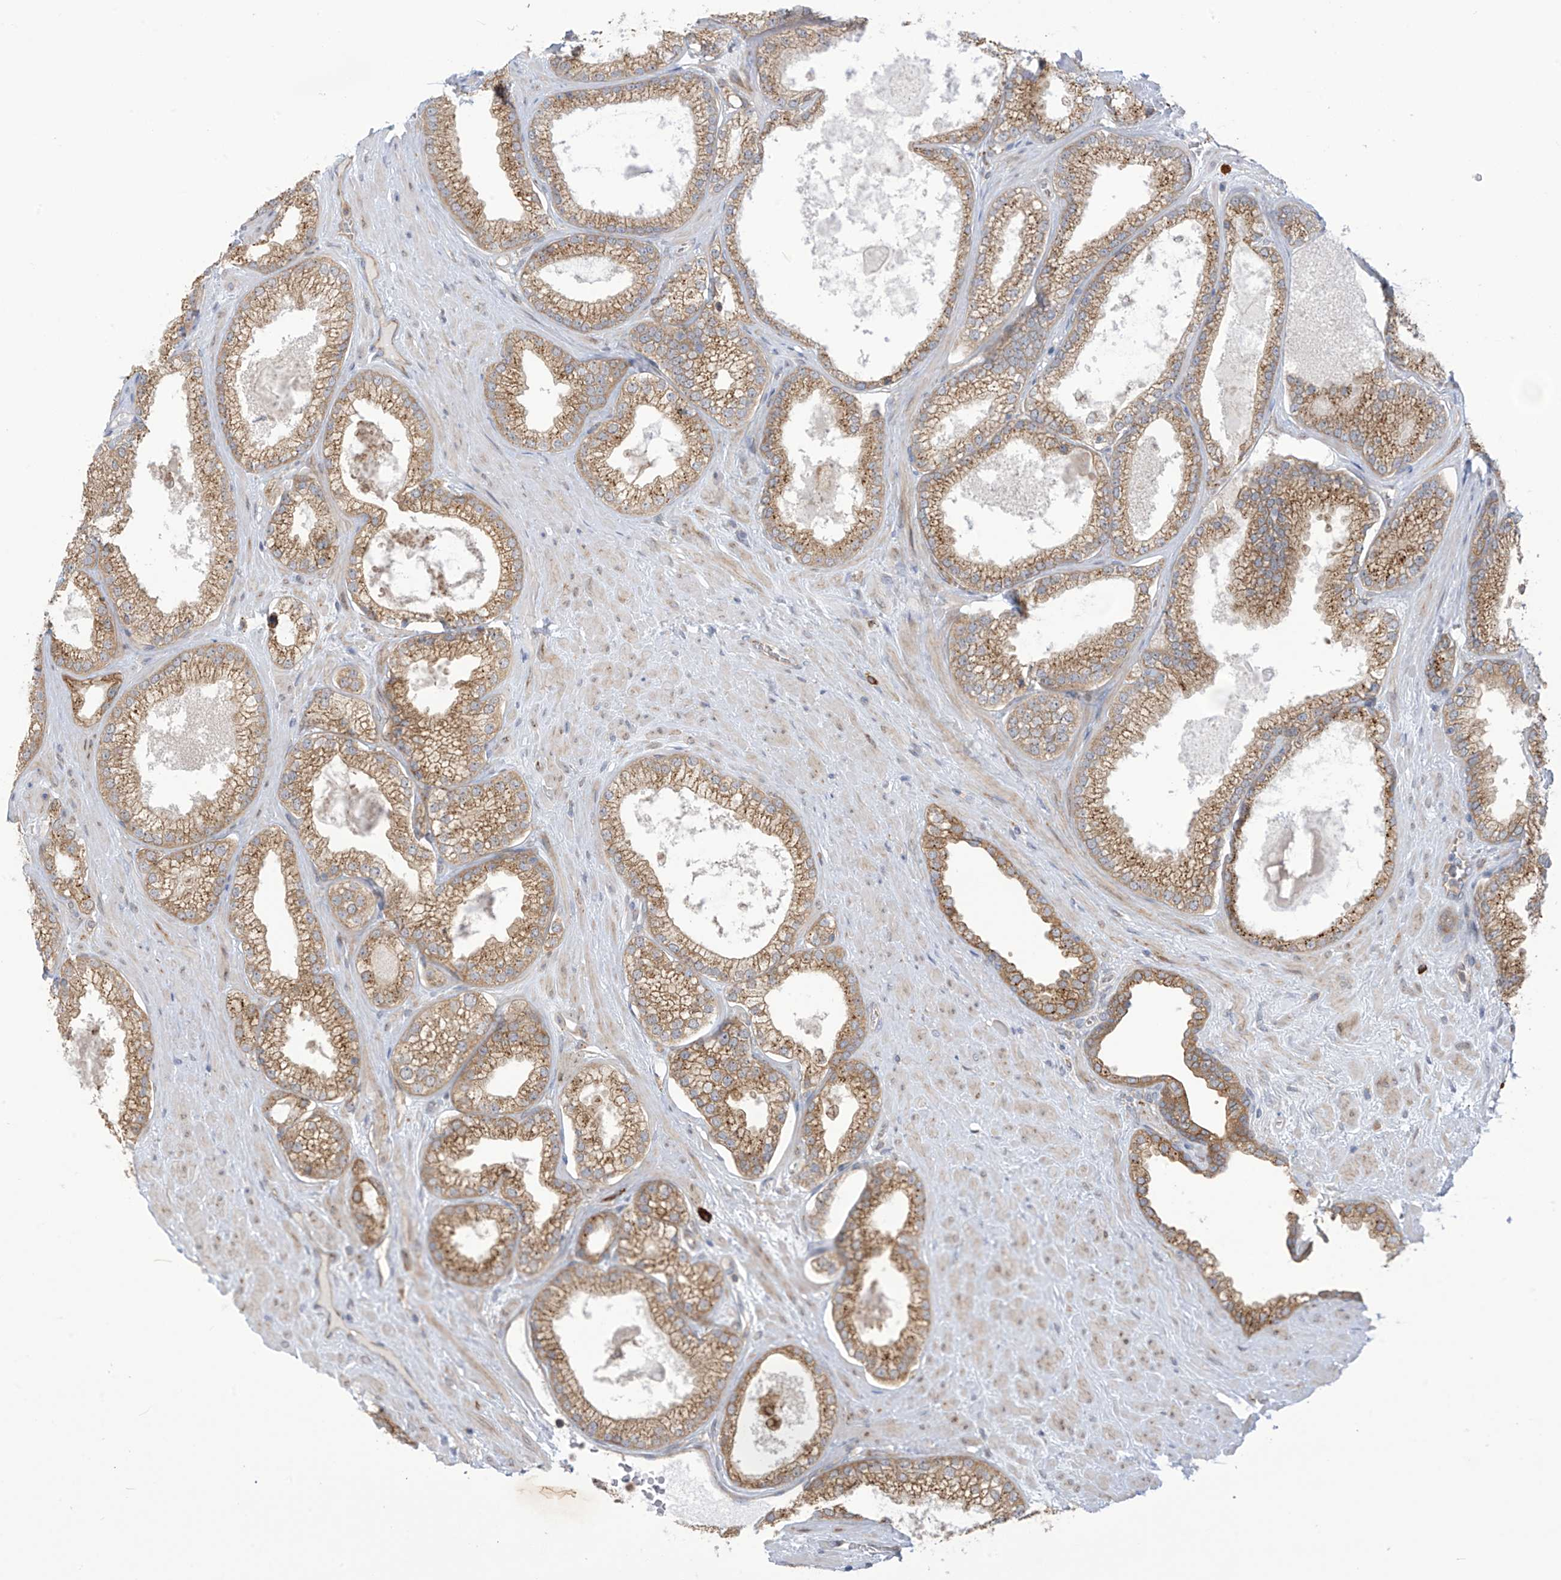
{"staining": {"intensity": "moderate", "quantity": "25%-75%", "location": "cytoplasmic/membranous"}, "tissue": "prostate cancer", "cell_type": "Tumor cells", "image_type": "cancer", "snomed": [{"axis": "morphology", "description": "Adenocarcinoma, Low grade"}, {"axis": "topography", "description": "Prostate"}], "caption": "Moderate cytoplasmic/membranous protein staining is appreciated in about 25%-75% of tumor cells in prostate adenocarcinoma (low-grade). Immunohistochemistry (ihc) stains the protein of interest in brown and the nuclei are stained blue.", "gene": "KIAA1522", "patient": {"sex": "male", "age": 62}}